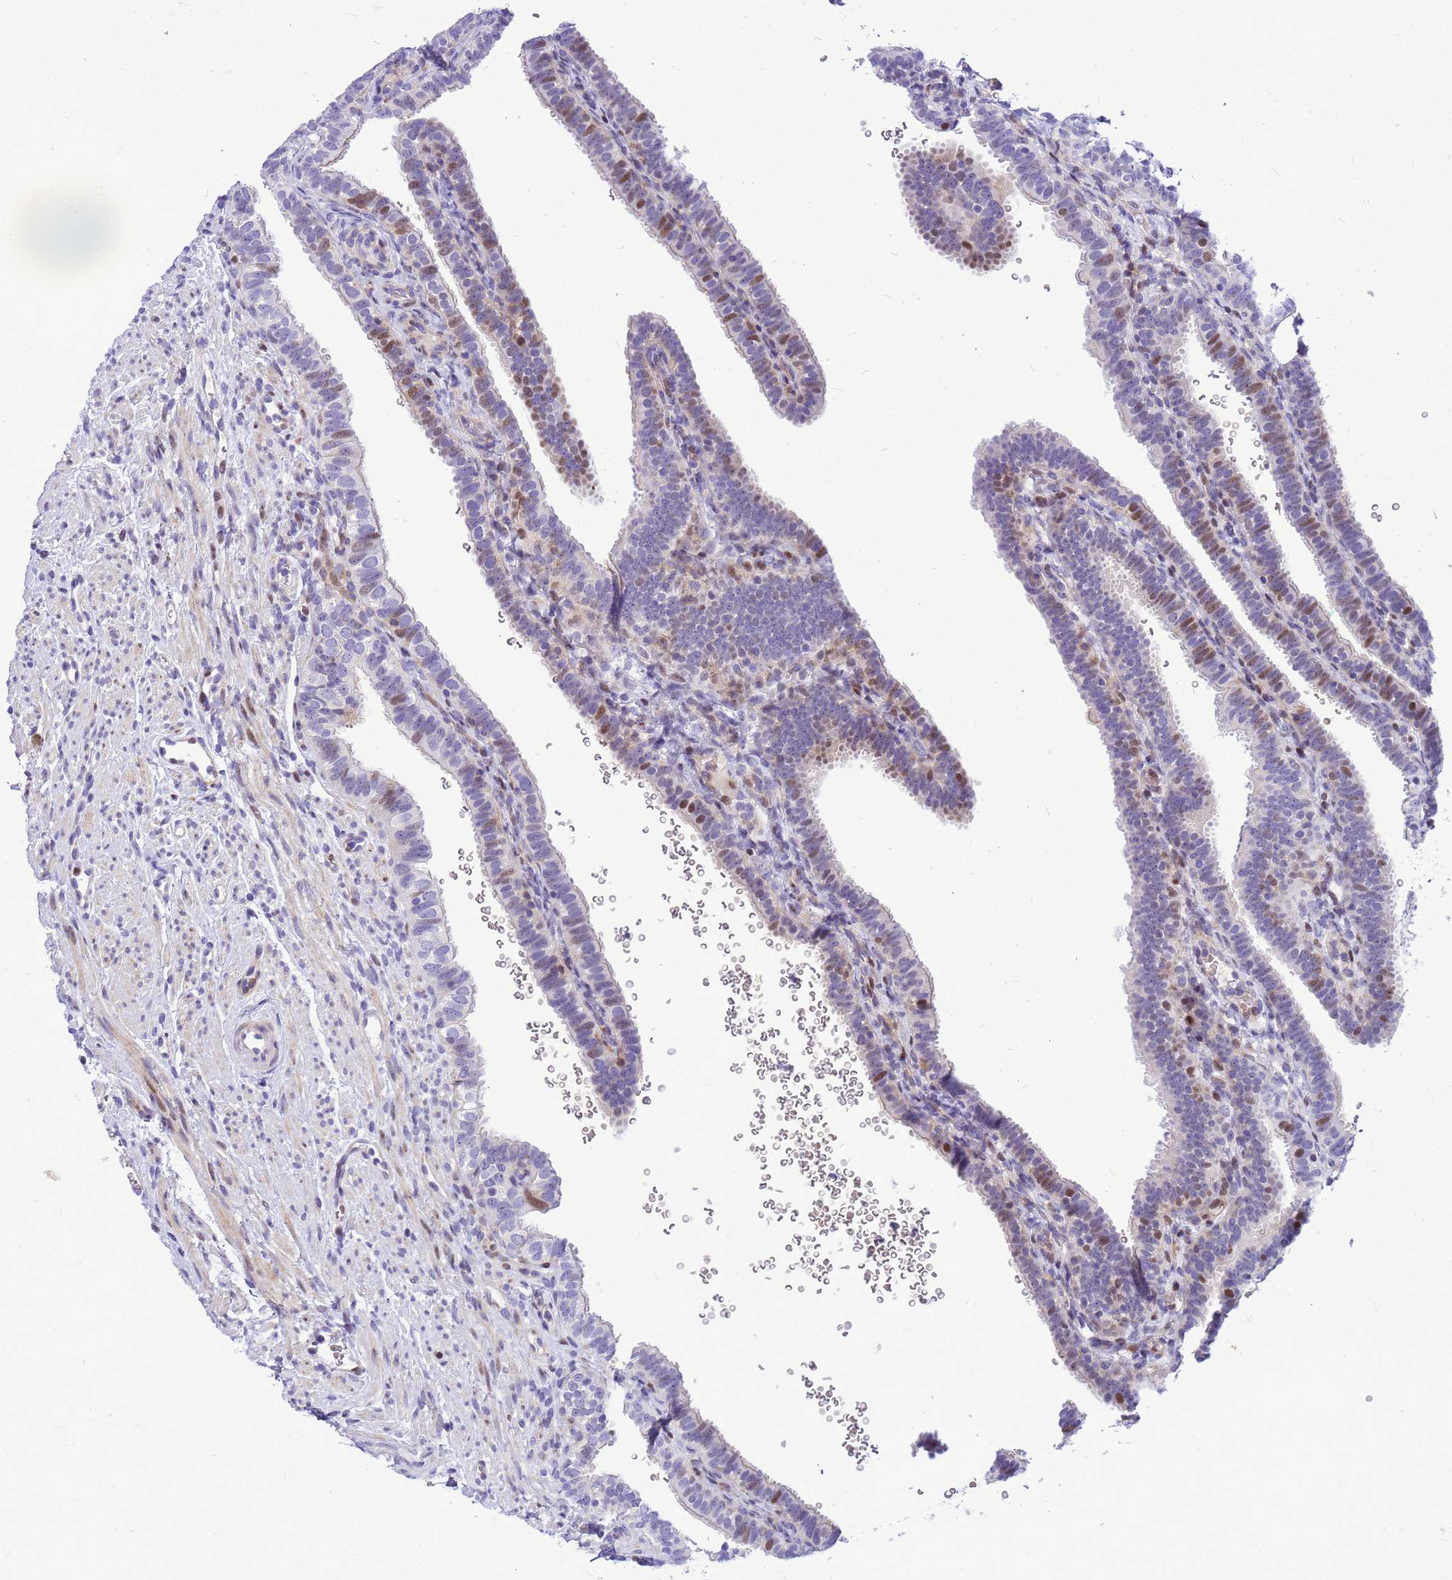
{"staining": {"intensity": "moderate", "quantity": "<25%", "location": "nuclear"}, "tissue": "fallopian tube", "cell_type": "Glandular cells", "image_type": "normal", "snomed": [{"axis": "morphology", "description": "Normal tissue, NOS"}, {"axis": "topography", "description": "Fallopian tube"}], "caption": "IHC photomicrograph of unremarkable fallopian tube stained for a protein (brown), which displays low levels of moderate nuclear expression in about <25% of glandular cells.", "gene": "ADAMTS7", "patient": {"sex": "female", "age": 41}}